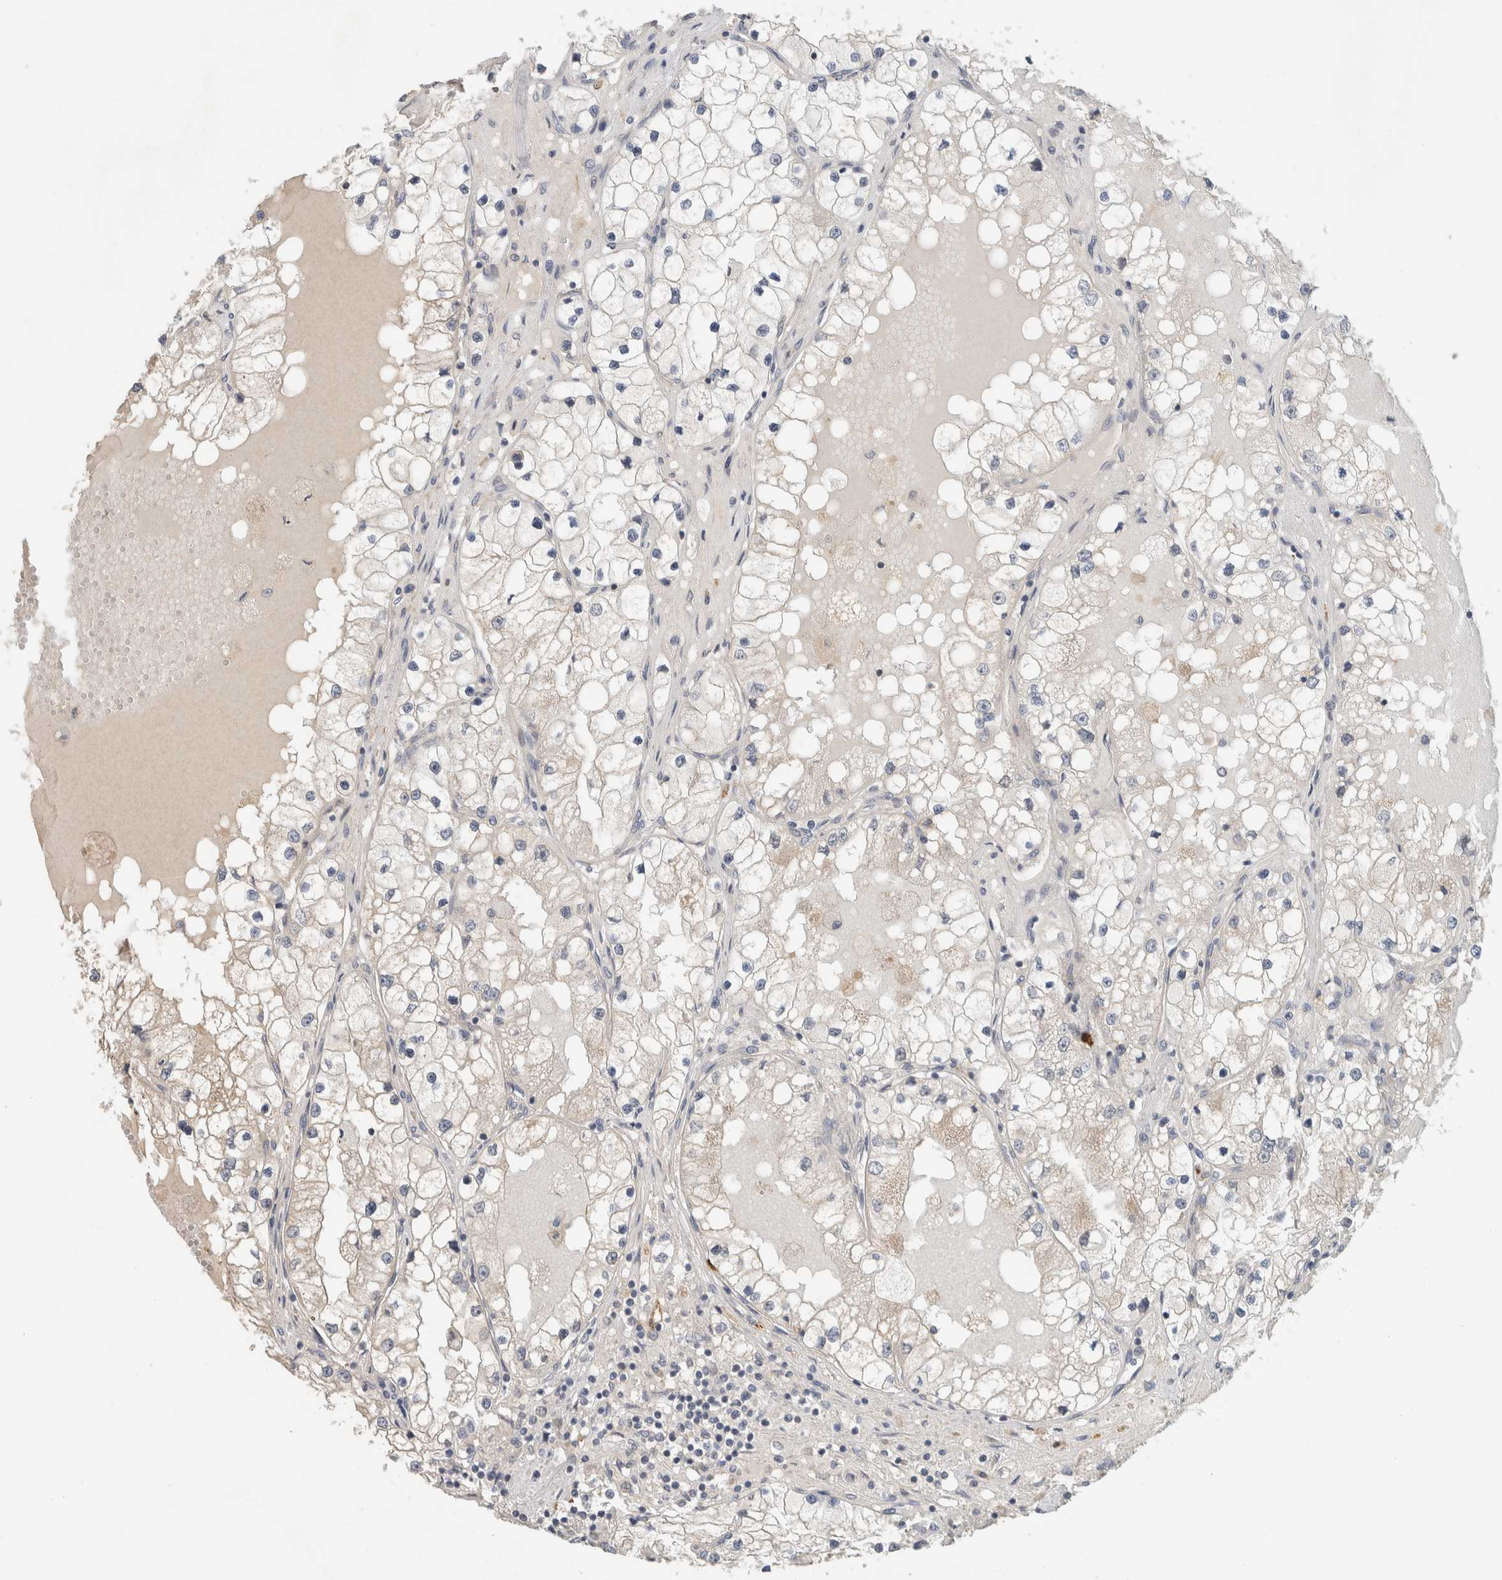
{"staining": {"intensity": "negative", "quantity": "none", "location": "none"}, "tissue": "renal cancer", "cell_type": "Tumor cells", "image_type": "cancer", "snomed": [{"axis": "morphology", "description": "Adenocarcinoma, NOS"}, {"axis": "topography", "description": "Kidney"}], "caption": "IHC histopathology image of neoplastic tissue: renal cancer (adenocarcinoma) stained with DAB reveals no significant protein expression in tumor cells.", "gene": "PUM1", "patient": {"sex": "male", "age": 68}}